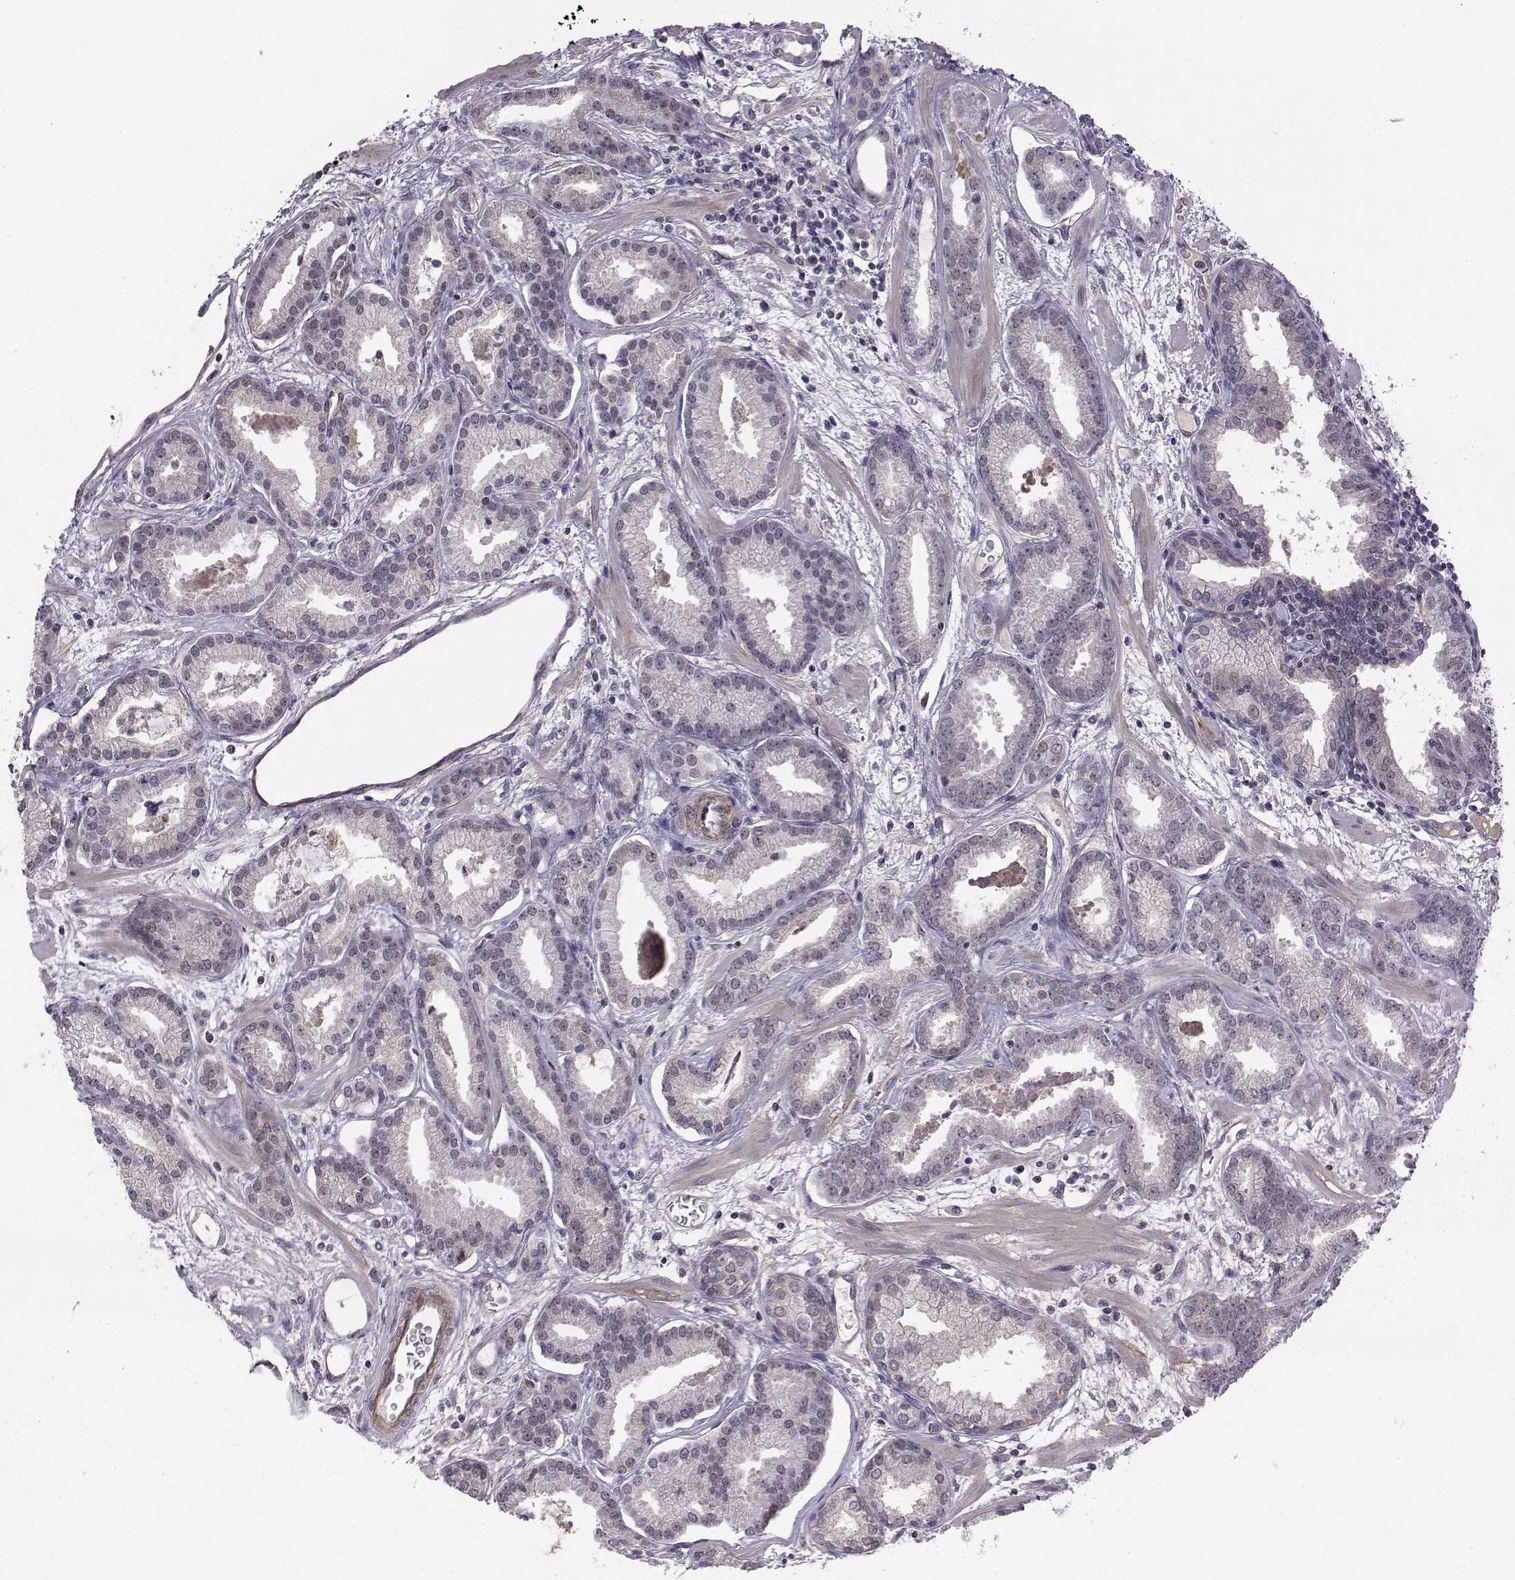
{"staining": {"intensity": "negative", "quantity": "none", "location": "none"}, "tissue": "prostate cancer", "cell_type": "Tumor cells", "image_type": "cancer", "snomed": [{"axis": "morphology", "description": "Adenocarcinoma, Low grade"}, {"axis": "topography", "description": "Prostate"}], "caption": "Tumor cells show no significant protein expression in prostate adenocarcinoma (low-grade).", "gene": "ITGA7", "patient": {"sex": "male", "age": 68}}